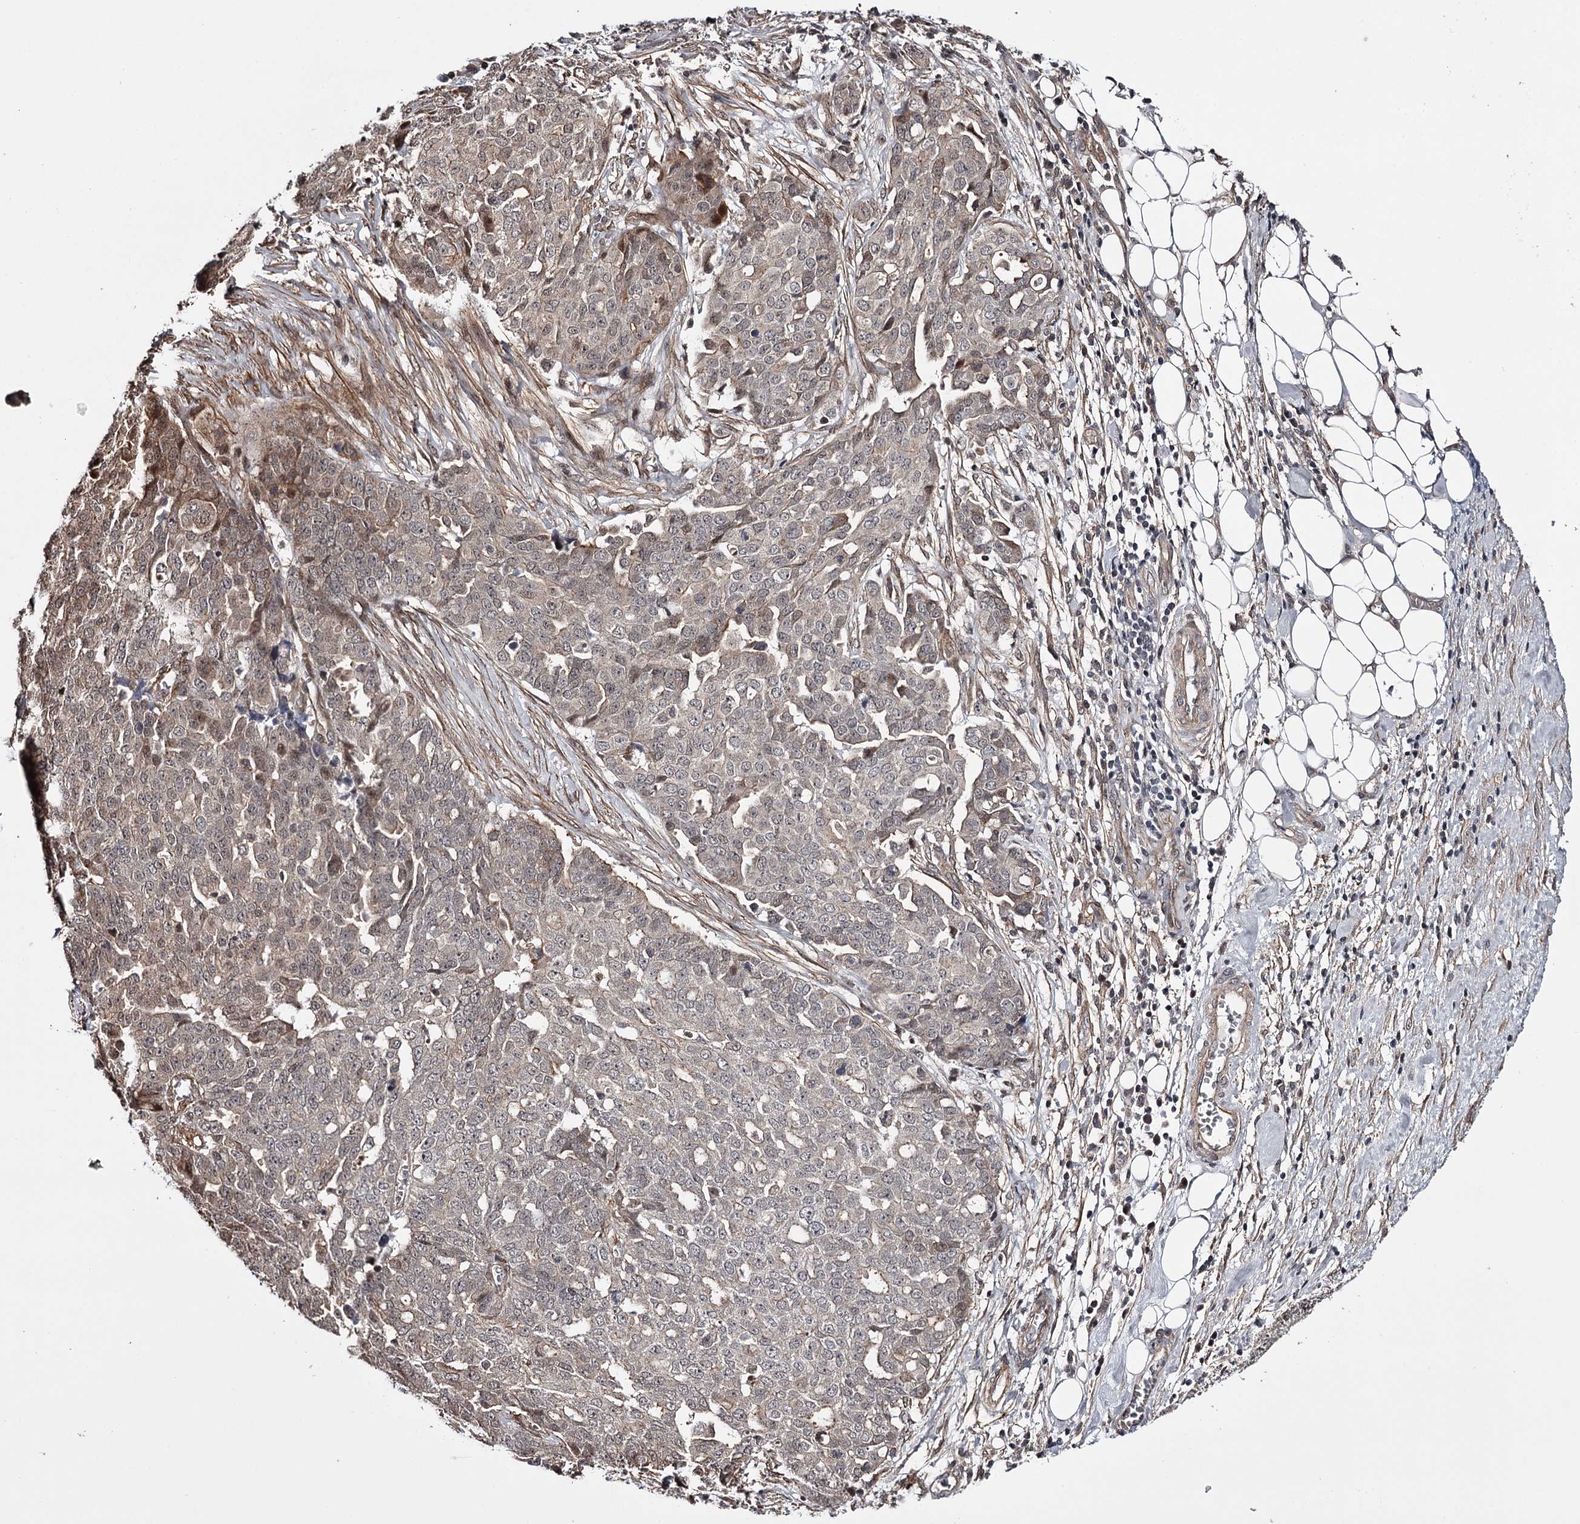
{"staining": {"intensity": "weak", "quantity": "<25%", "location": "nuclear"}, "tissue": "ovarian cancer", "cell_type": "Tumor cells", "image_type": "cancer", "snomed": [{"axis": "morphology", "description": "Cystadenocarcinoma, serous, NOS"}, {"axis": "topography", "description": "Soft tissue"}, {"axis": "topography", "description": "Ovary"}], "caption": "There is no significant staining in tumor cells of serous cystadenocarcinoma (ovarian).", "gene": "TTC33", "patient": {"sex": "female", "age": 57}}